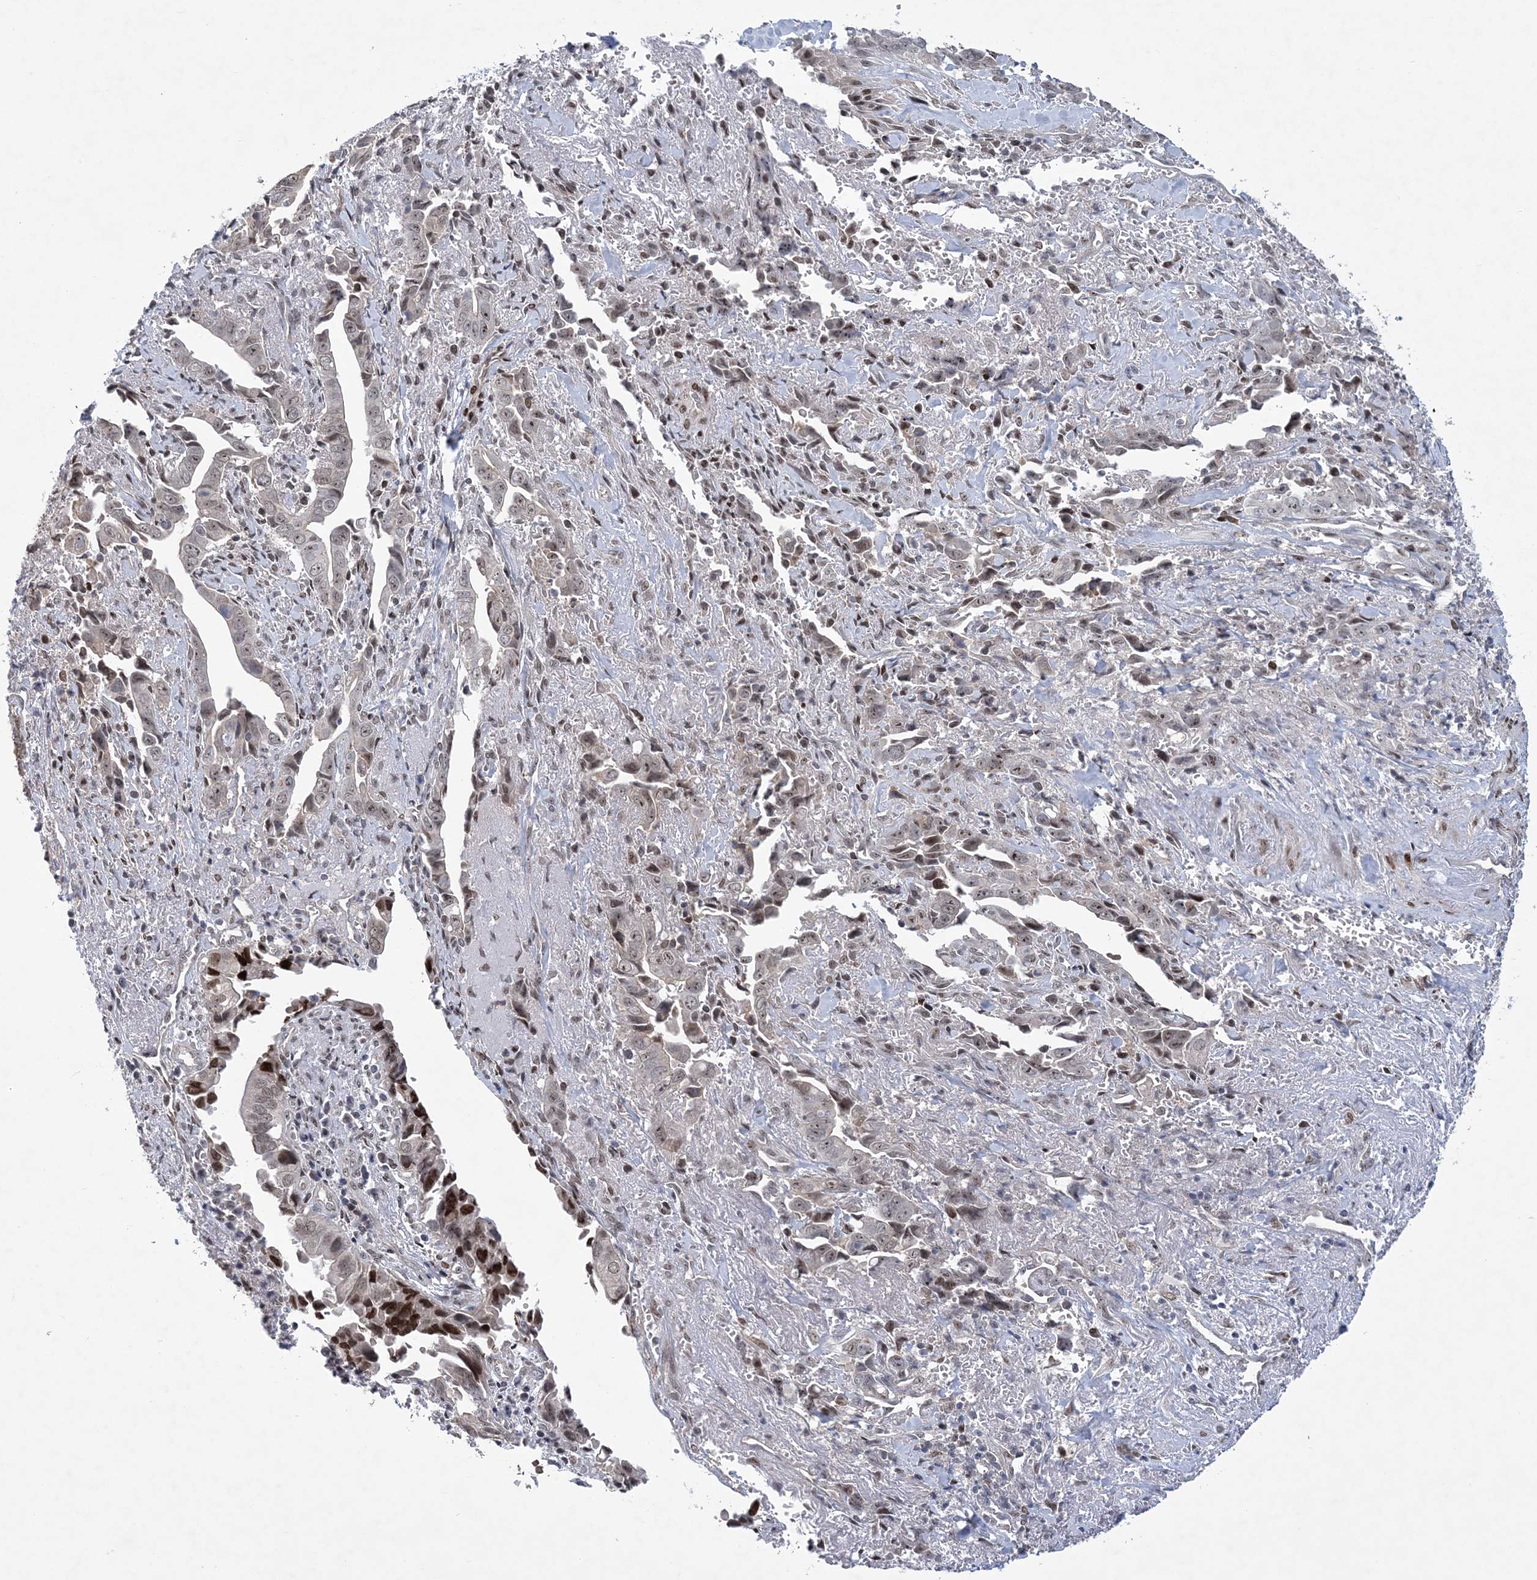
{"staining": {"intensity": "strong", "quantity": "<25%", "location": "nuclear"}, "tissue": "liver cancer", "cell_type": "Tumor cells", "image_type": "cancer", "snomed": [{"axis": "morphology", "description": "Cholangiocarcinoma"}, {"axis": "topography", "description": "Liver"}], "caption": "This photomicrograph demonstrates IHC staining of liver cholangiocarcinoma, with medium strong nuclear expression in approximately <25% of tumor cells.", "gene": "HOMEZ", "patient": {"sex": "female", "age": 79}}